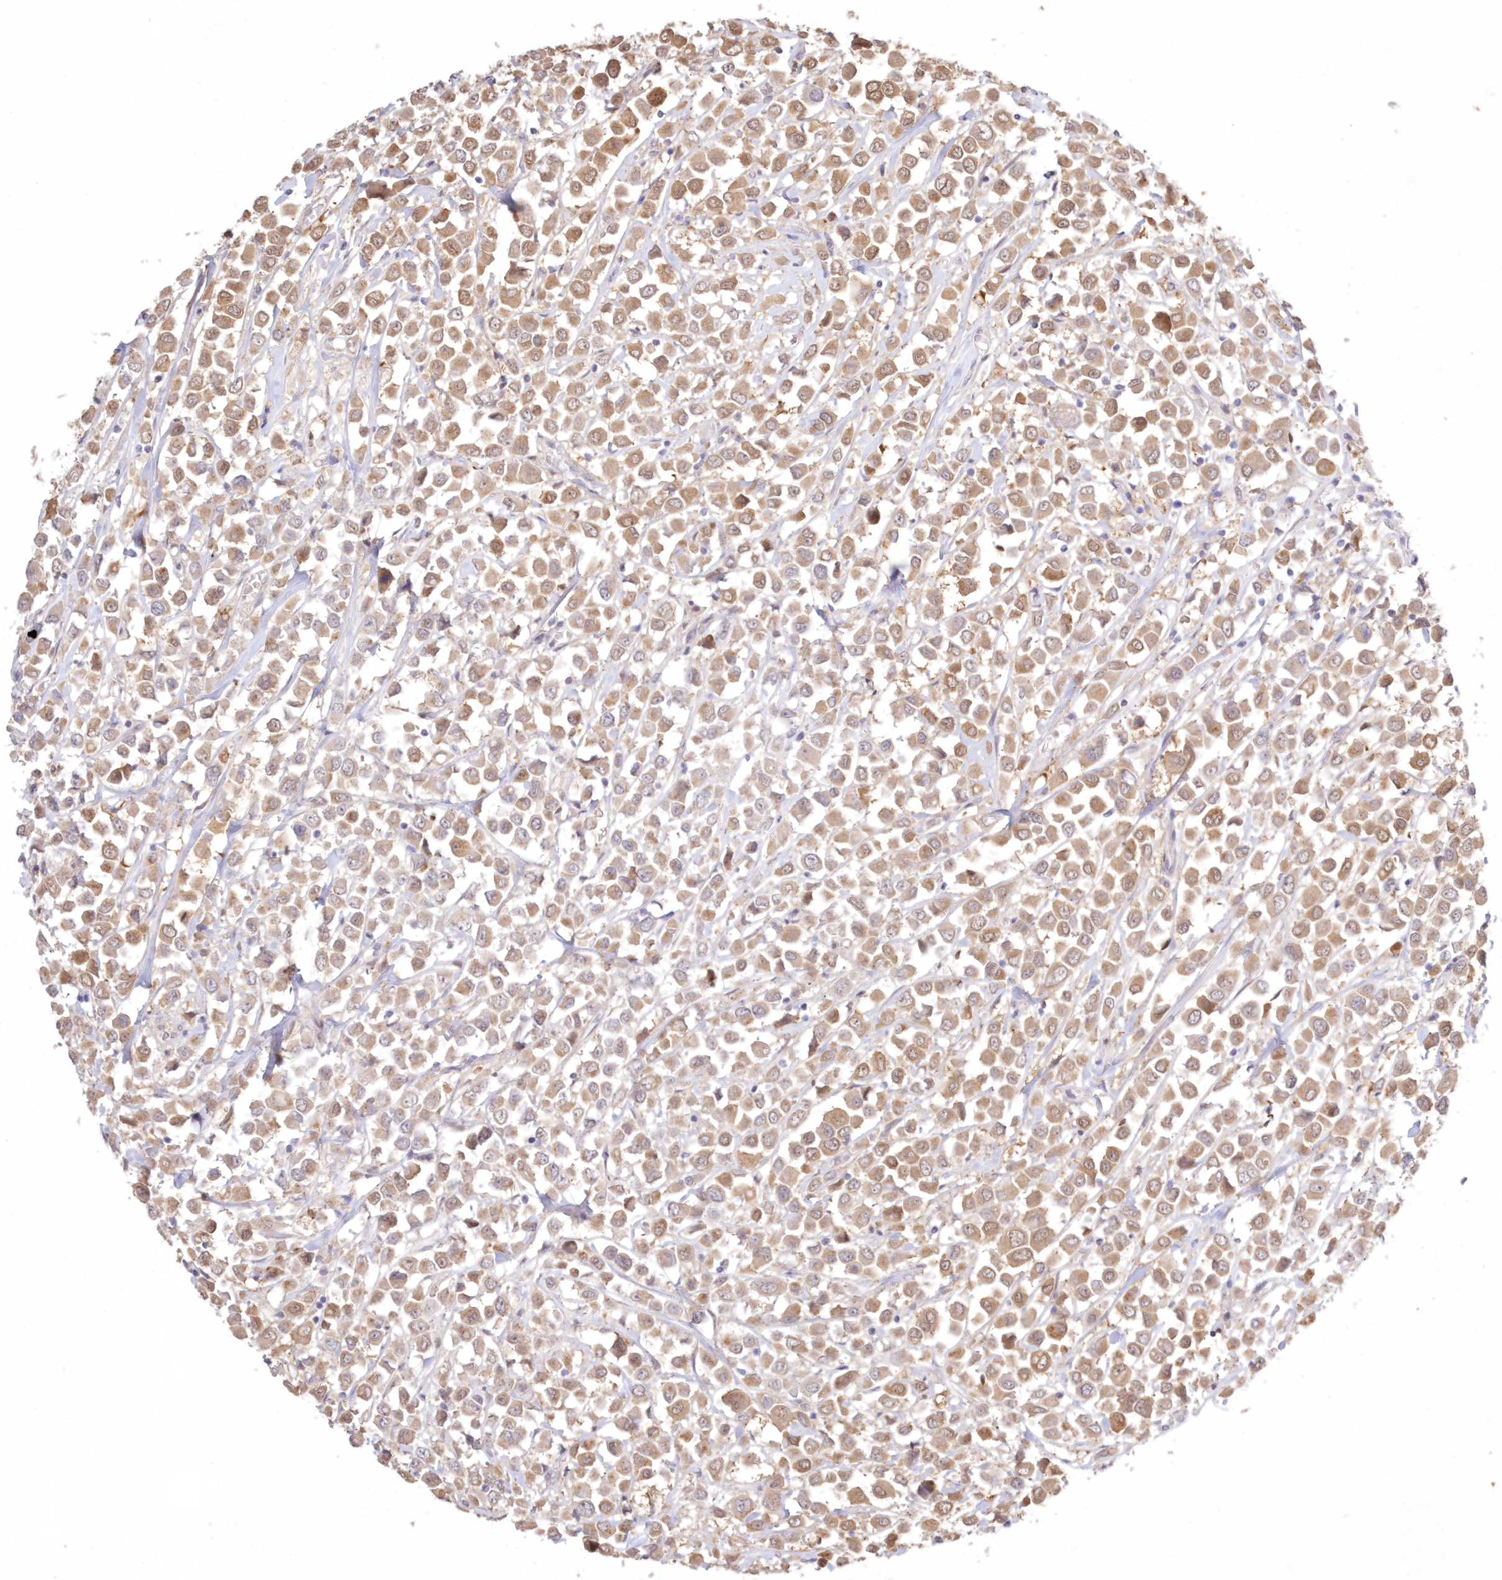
{"staining": {"intensity": "moderate", "quantity": ">75%", "location": "cytoplasmic/membranous"}, "tissue": "breast cancer", "cell_type": "Tumor cells", "image_type": "cancer", "snomed": [{"axis": "morphology", "description": "Duct carcinoma"}, {"axis": "topography", "description": "Breast"}], "caption": "This image reveals immunohistochemistry (IHC) staining of invasive ductal carcinoma (breast), with medium moderate cytoplasmic/membranous positivity in about >75% of tumor cells.", "gene": "RNPEP", "patient": {"sex": "female", "age": 61}}